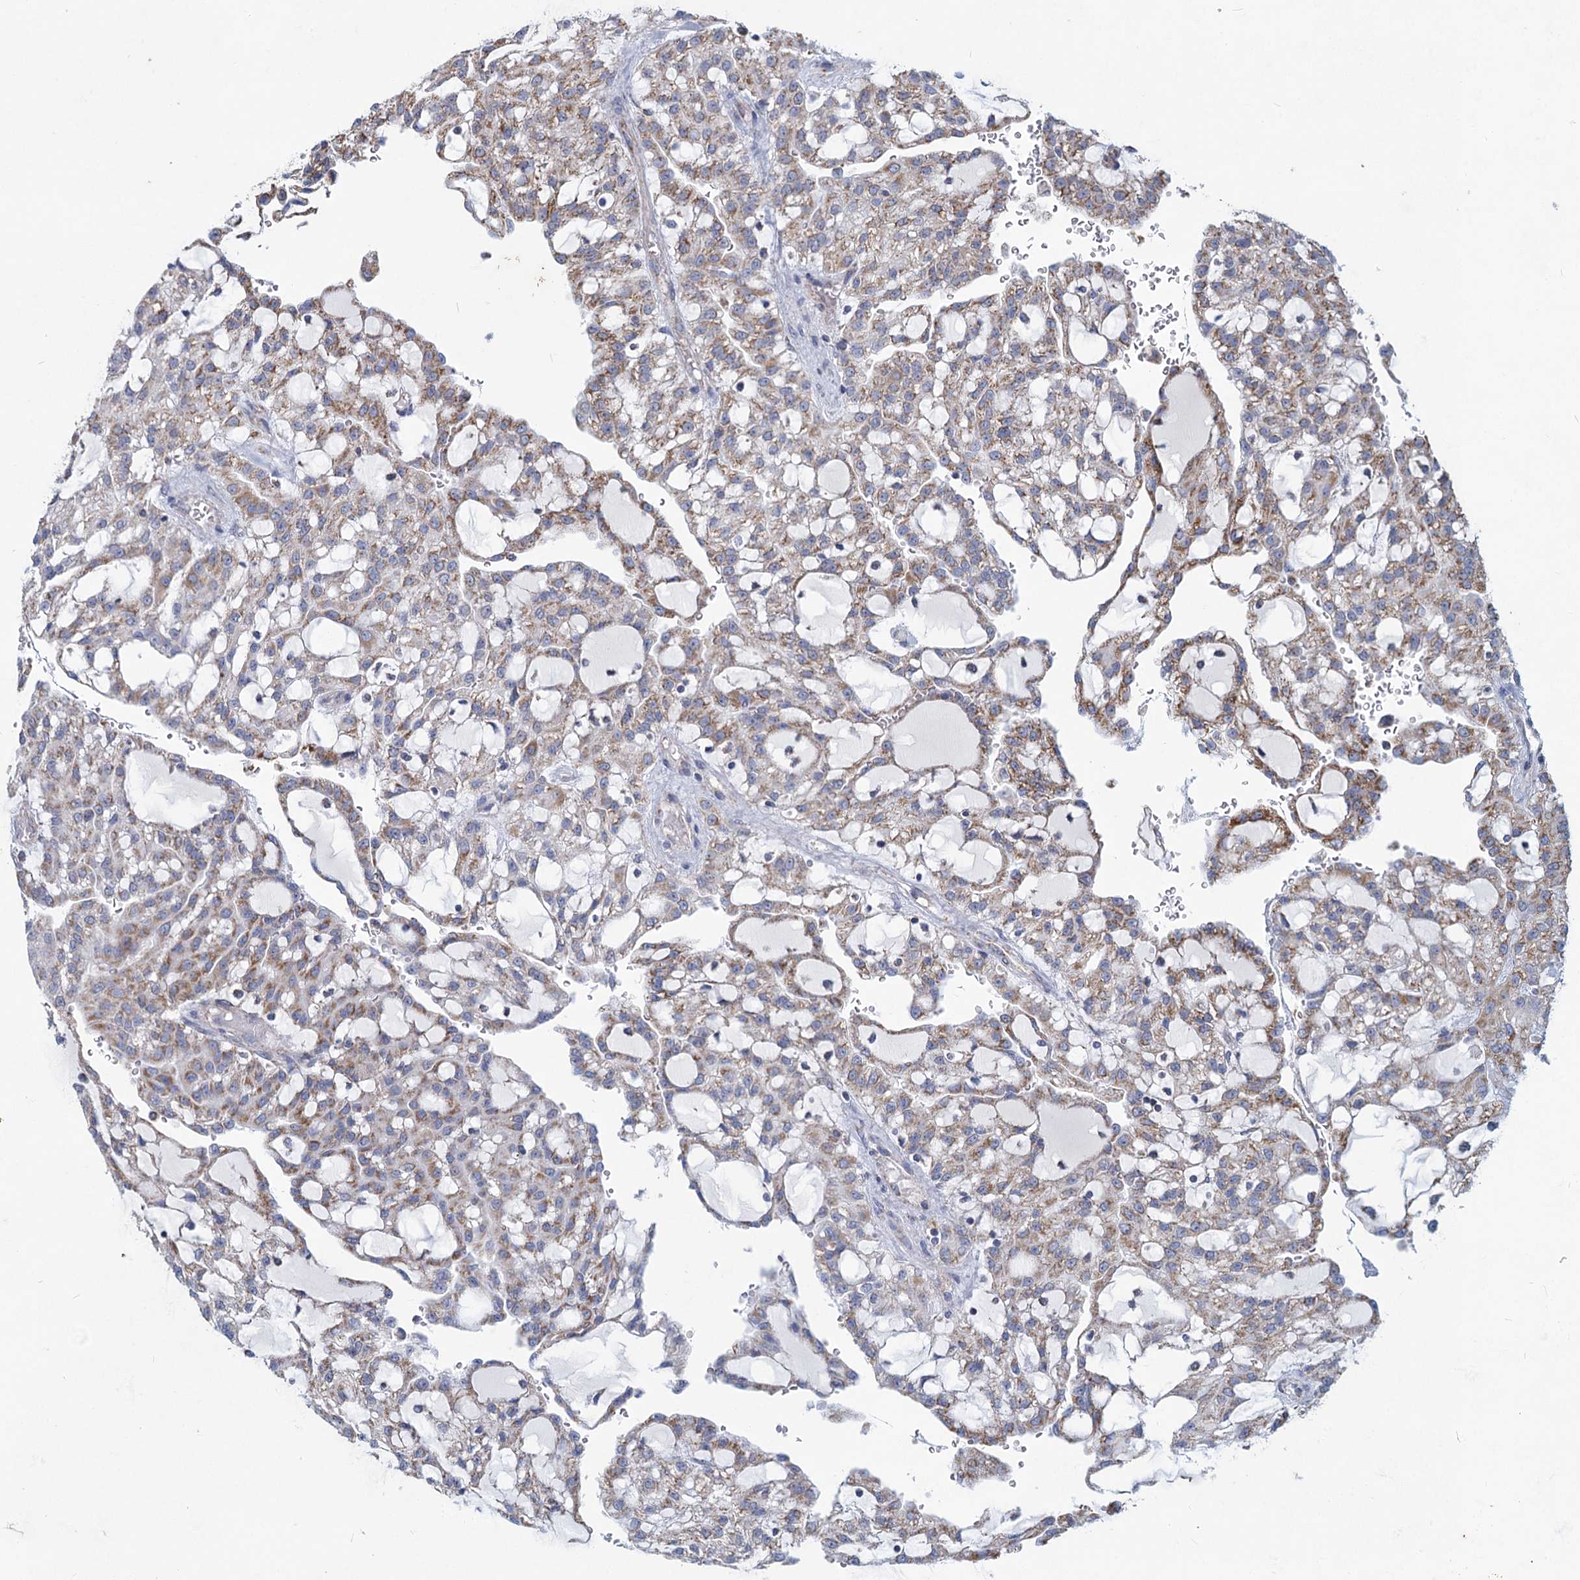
{"staining": {"intensity": "moderate", "quantity": "25%-75%", "location": "cytoplasmic/membranous"}, "tissue": "renal cancer", "cell_type": "Tumor cells", "image_type": "cancer", "snomed": [{"axis": "morphology", "description": "Adenocarcinoma, NOS"}, {"axis": "topography", "description": "Kidney"}], "caption": "Immunohistochemistry (DAB (3,3'-diaminobenzidine)) staining of renal adenocarcinoma exhibits moderate cytoplasmic/membranous protein expression in about 25%-75% of tumor cells.", "gene": "NDUFC2", "patient": {"sex": "male", "age": 63}}